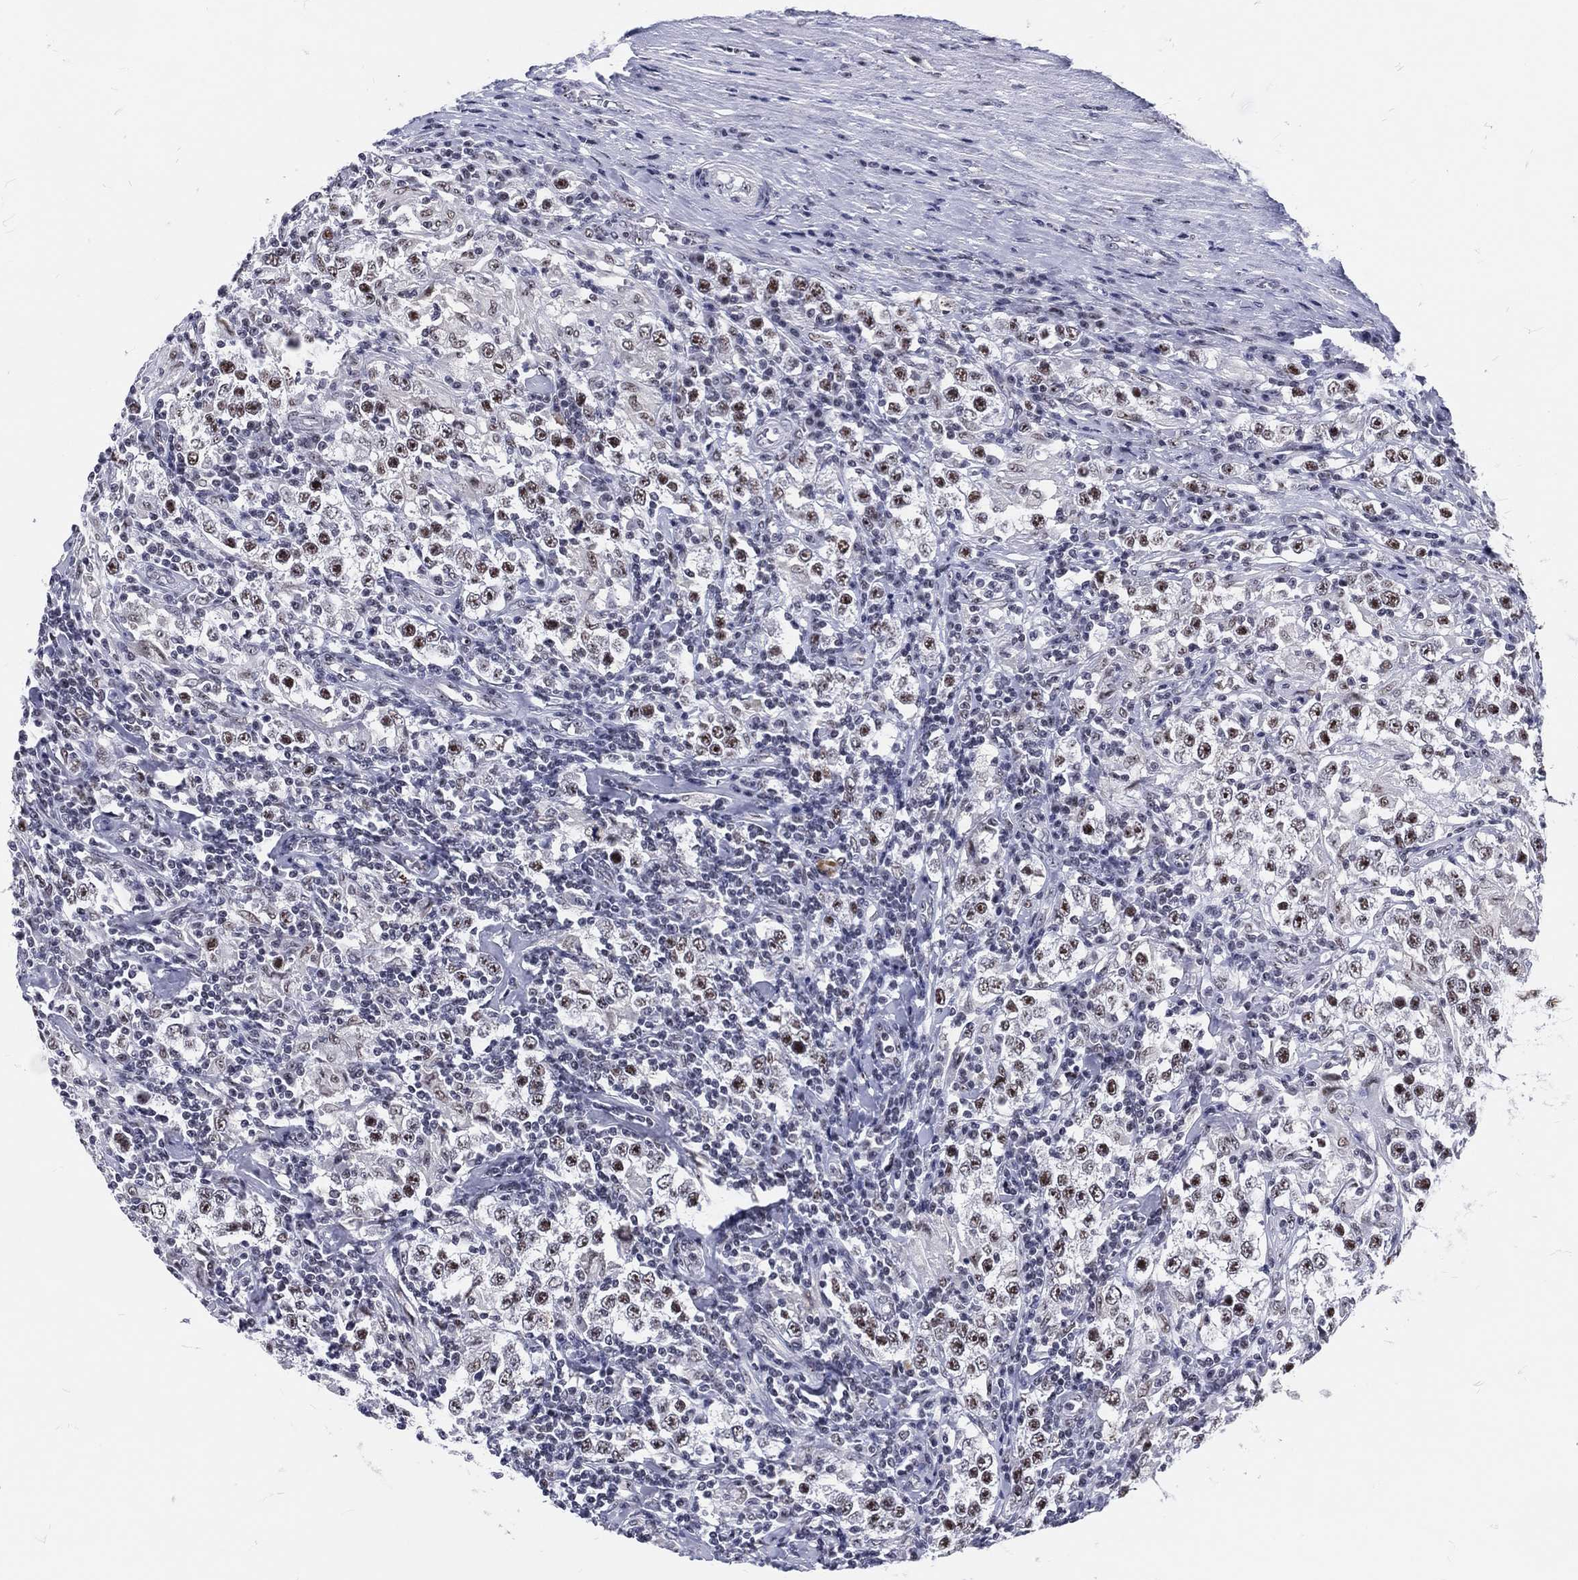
{"staining": {"intensity": "strong", "quantity": "<25%", "location": "nuclear"}, "tissue": "testis cancer", "cell_type": "Tumor cells", "image_type": "cancer", "snomed": [{"axis": "morphology", "description": "Seminoma, NOS"}, {"axis": "morphology", "description": "Carcinoma, Embryonal, NOS"}, {"axis": "topography", "description": "Testis"}], "caption": "Testis cancer stained for a protein (brown) displays strong nuclear positive staining in approximately <25% of tumor cells.", "gene": "MAPK8IP1", "patient": {"sex": "male", "age": 41}}